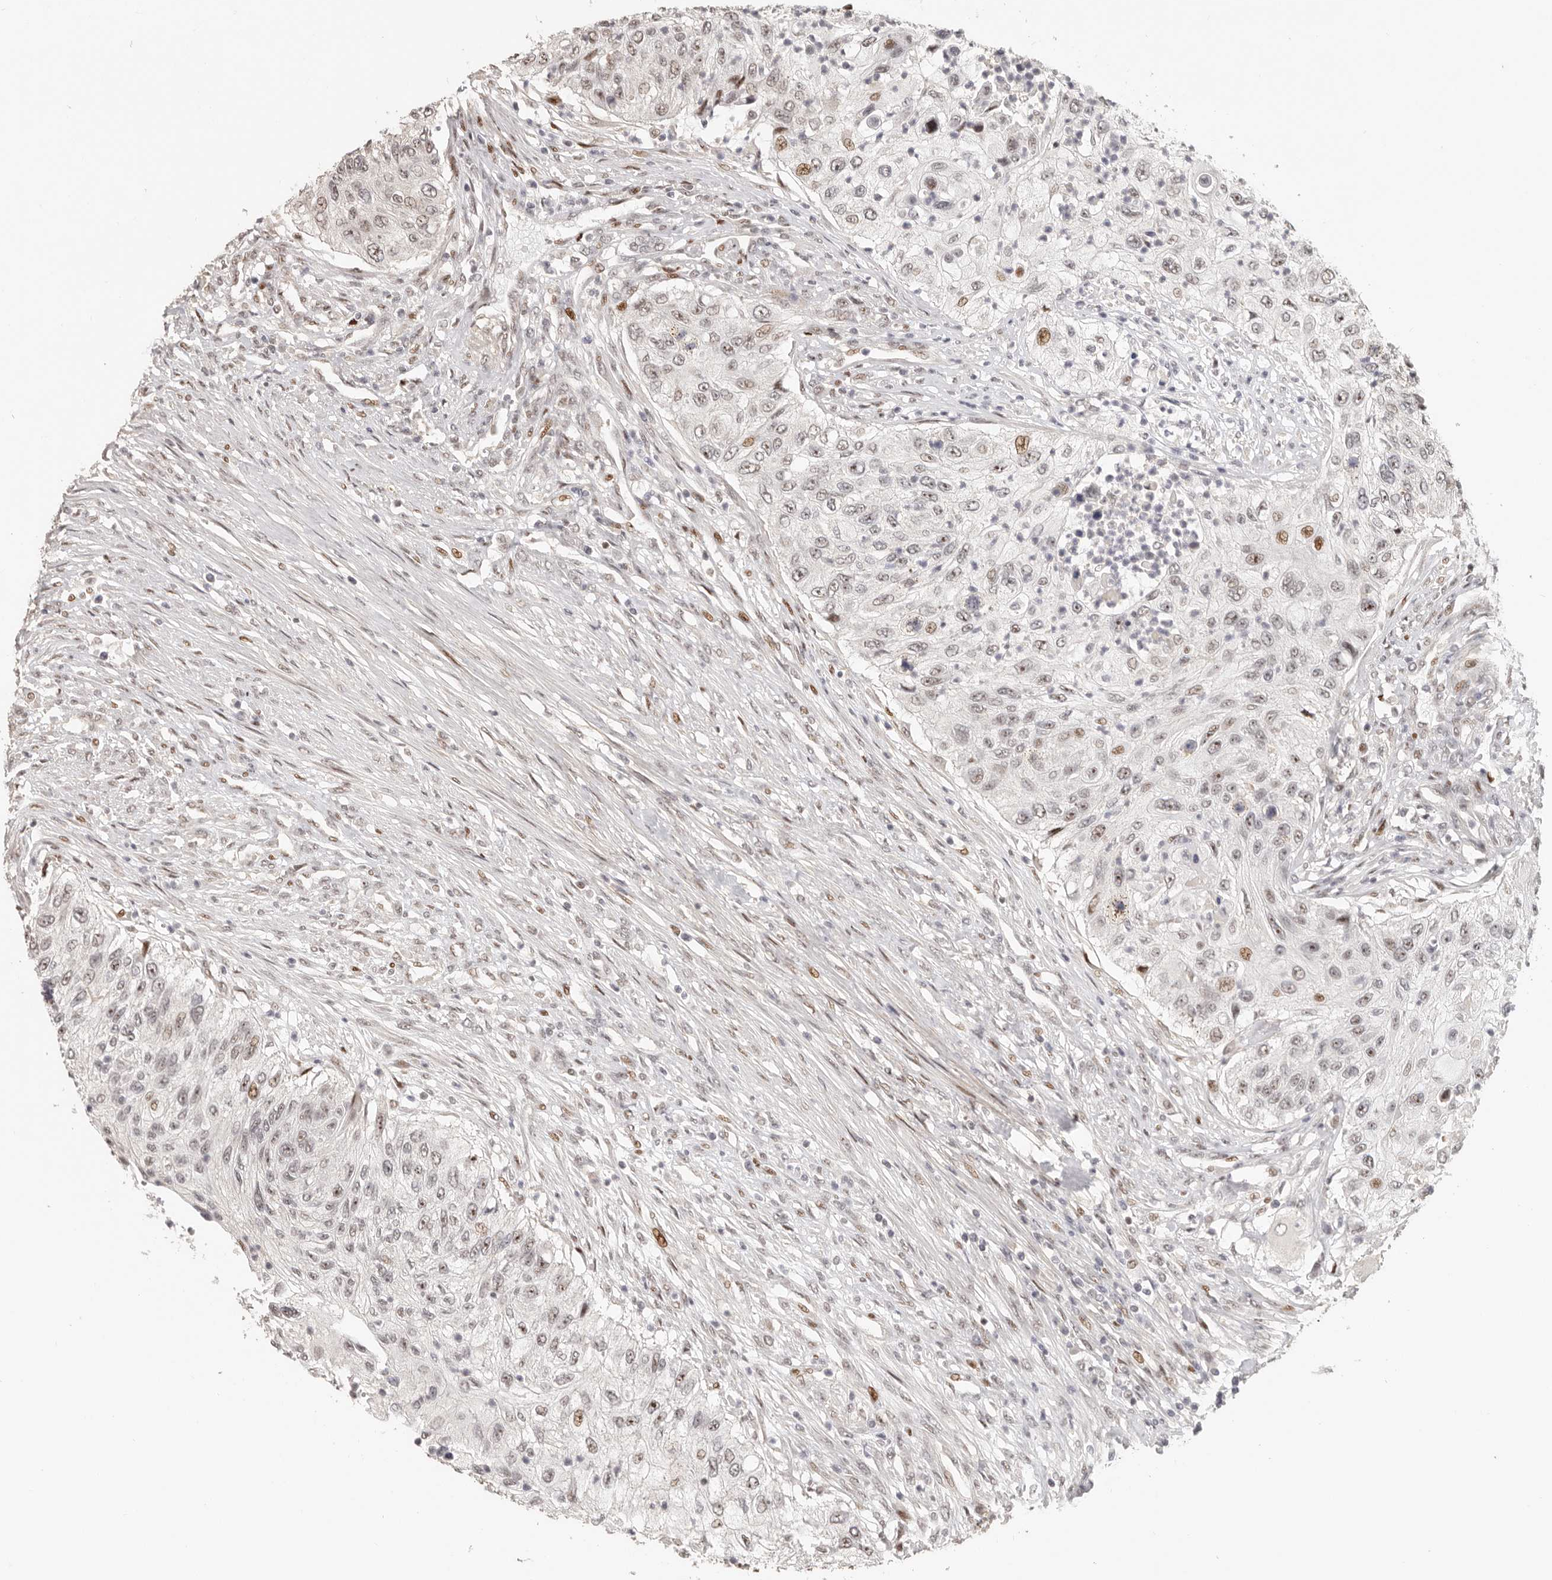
{"staining": {"intensity": "weak", "quantity": "25%-75%", "location": "nuclear"}, "tissue": "urothelial cancer", "cell_type": "Tumor cells", "image_type": "cancer", "snomed": [{"axis": "morphology", "description": "Urothelial carcinoma, High grade"}, {"axis": "topography", "description": "Urinary bladder"}], "caption": "Urothelial cancer tissue reveals weak nuclear expression in approximately 25%-75% of tumor cells", "gene": "GPBP1L1", "patient": {"sex": "female", "age": 60}}